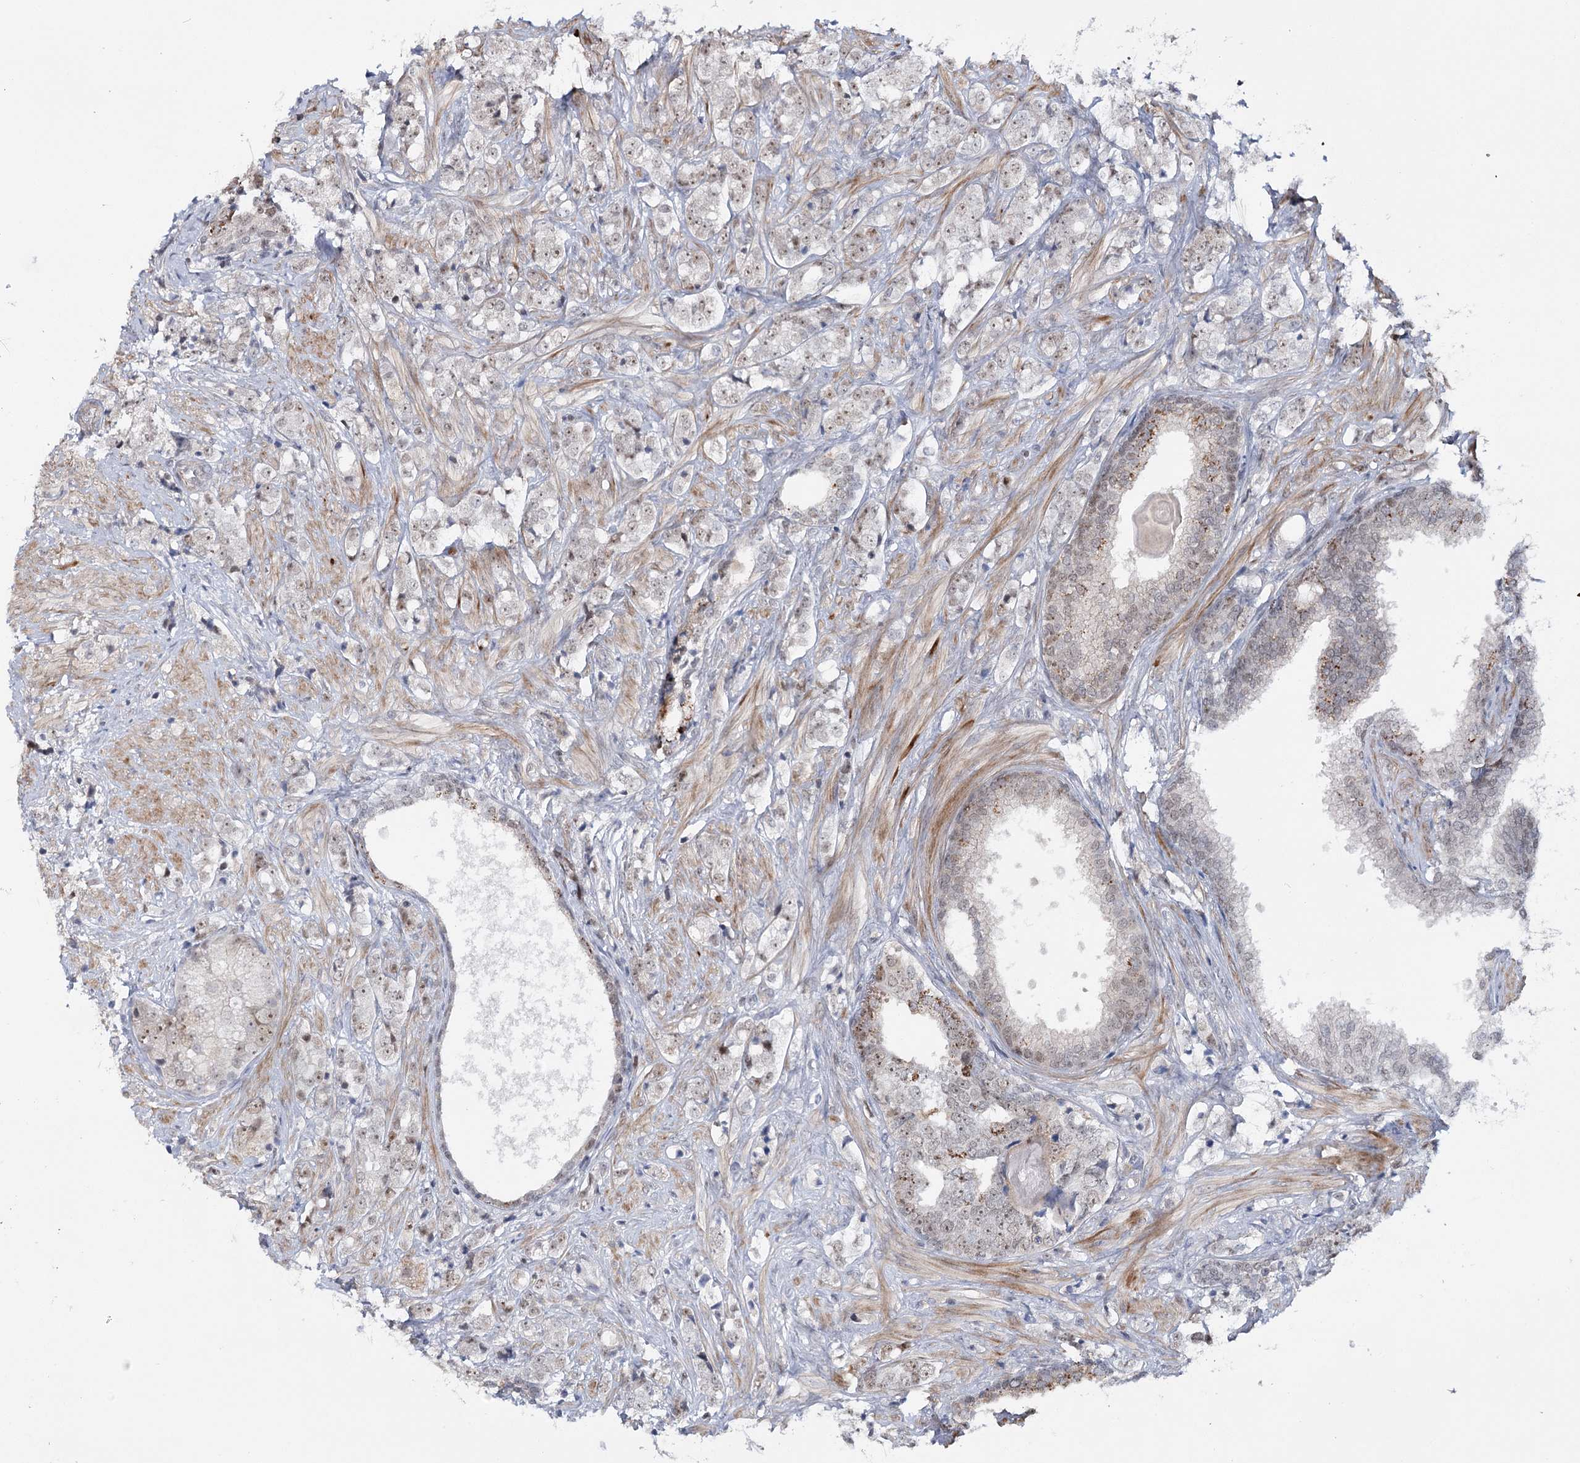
{"staining": {"intensity": "weak", "quantity": "<25%", "location": "nuclear"}, "tissue": "prostate cancer", "cell_type": "Tumor cells", "image_type": "cancer", "snomed": [{"axis": "morphology", "description": "Adenocarcinoma, High grade"}, {"axis": "topography", "description": "Prostate"}], "caption": "An IHC image of prostate cancer (high-grade adenocarcinoma) is shown. There is no staining in tumor cells of prostate cancer (high-grade adenocarcinoma).", "gene": "ZC3H8", "patient": {"sex": "male", "age": 69}}